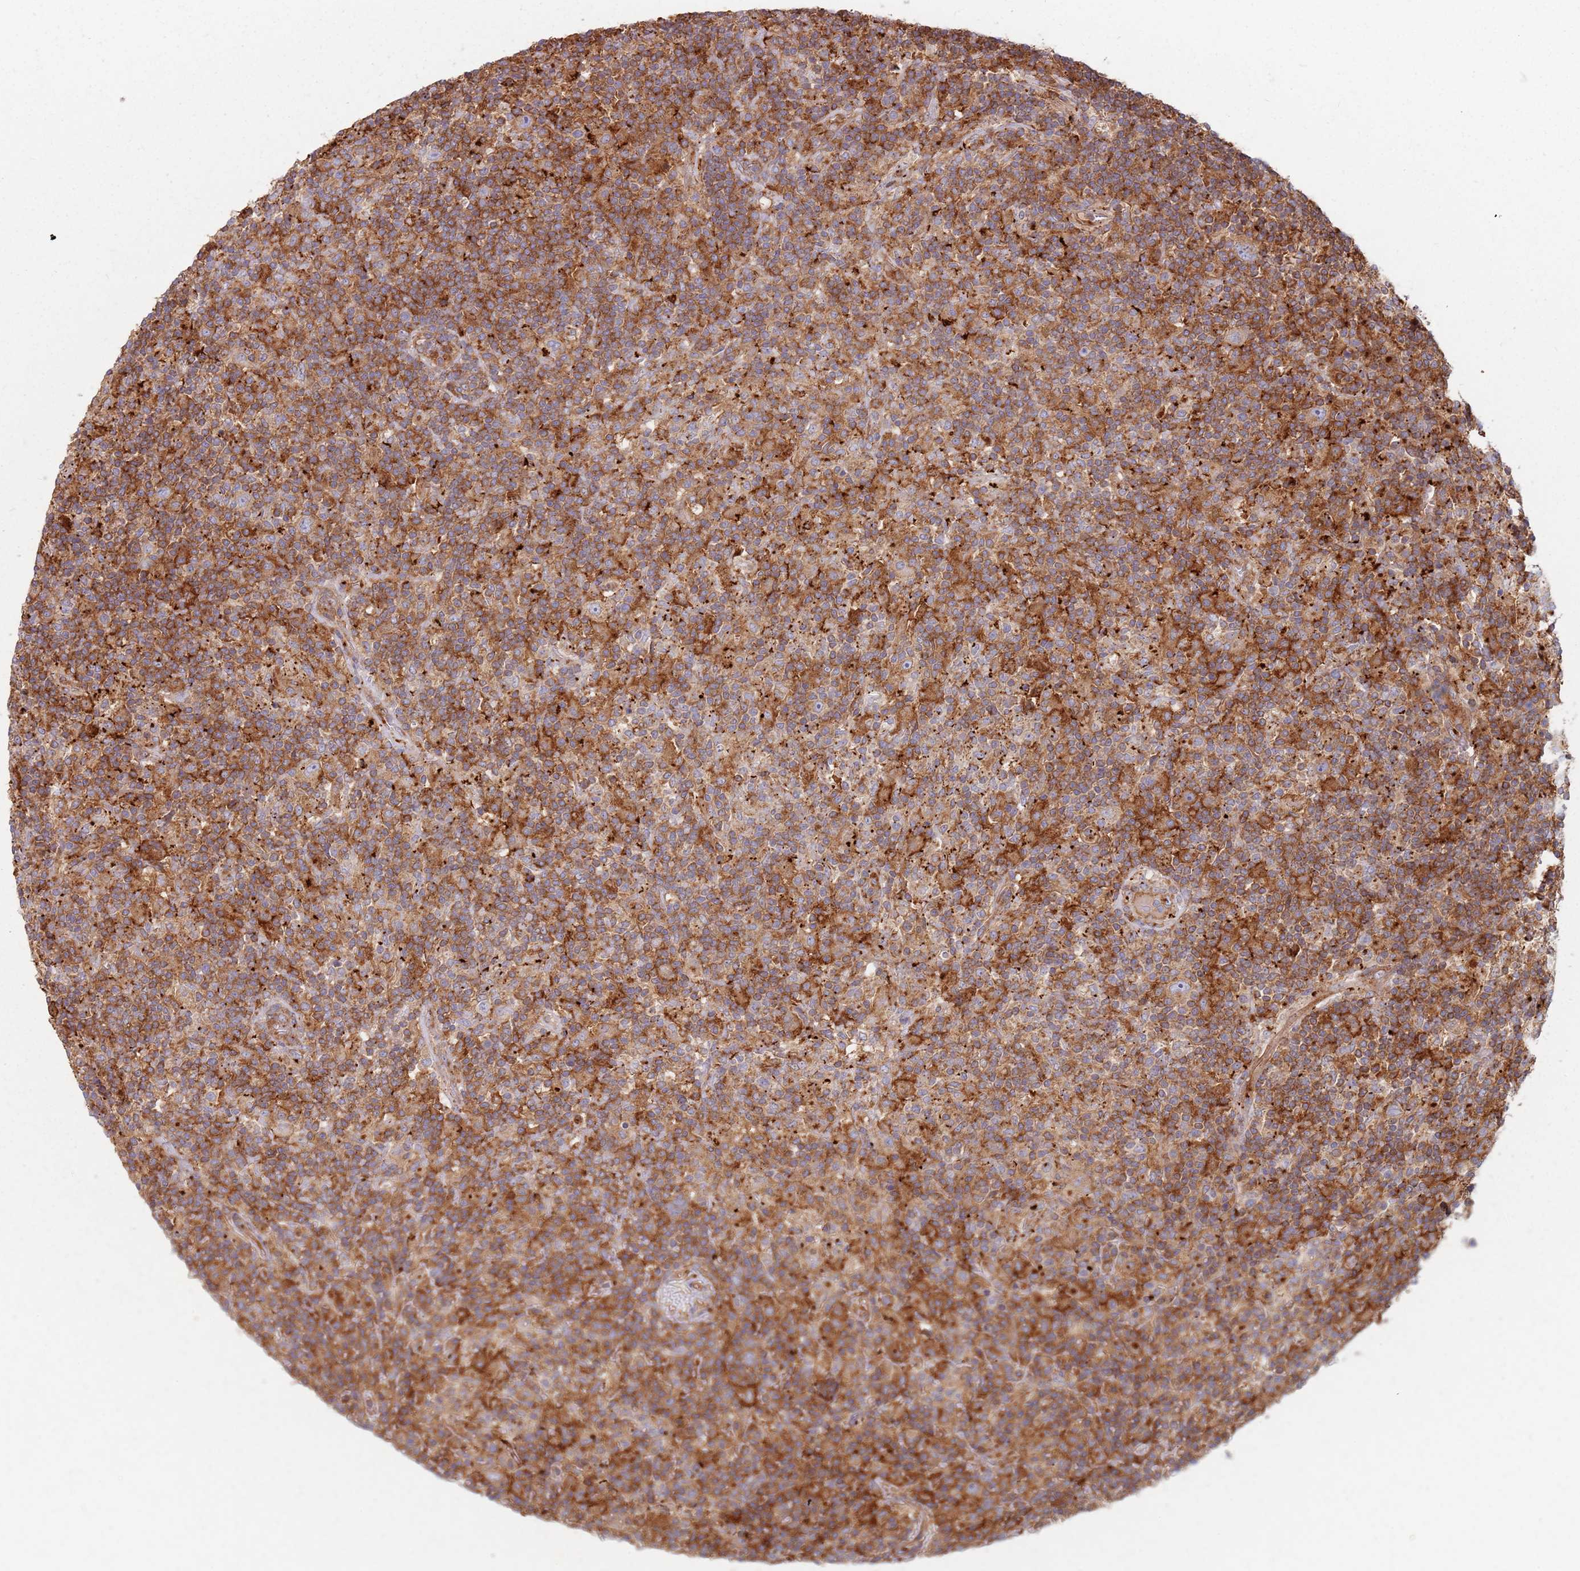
{"staining": {"intensity": "weak", "quantity": "25%-75%", "location": "cytoplasmic/membranous"}, "tissue": "lymphoma", "cell_type": "Tumor cells", "image_type": "cancer", "snomed": [{"axis": "morphology", "description": "Hodgkin's disease, NOS"}, {"axis": "topography", "description": "Lymph node"}], "caption": "There is low levels of weak cytoplasmic/membranous expression in tumor cells of lymphoma, as demonstrated by immunohistochemical staining (brown color).", "gene": "TPD52L2", "patient": {"sex": "male", "age": 70}}